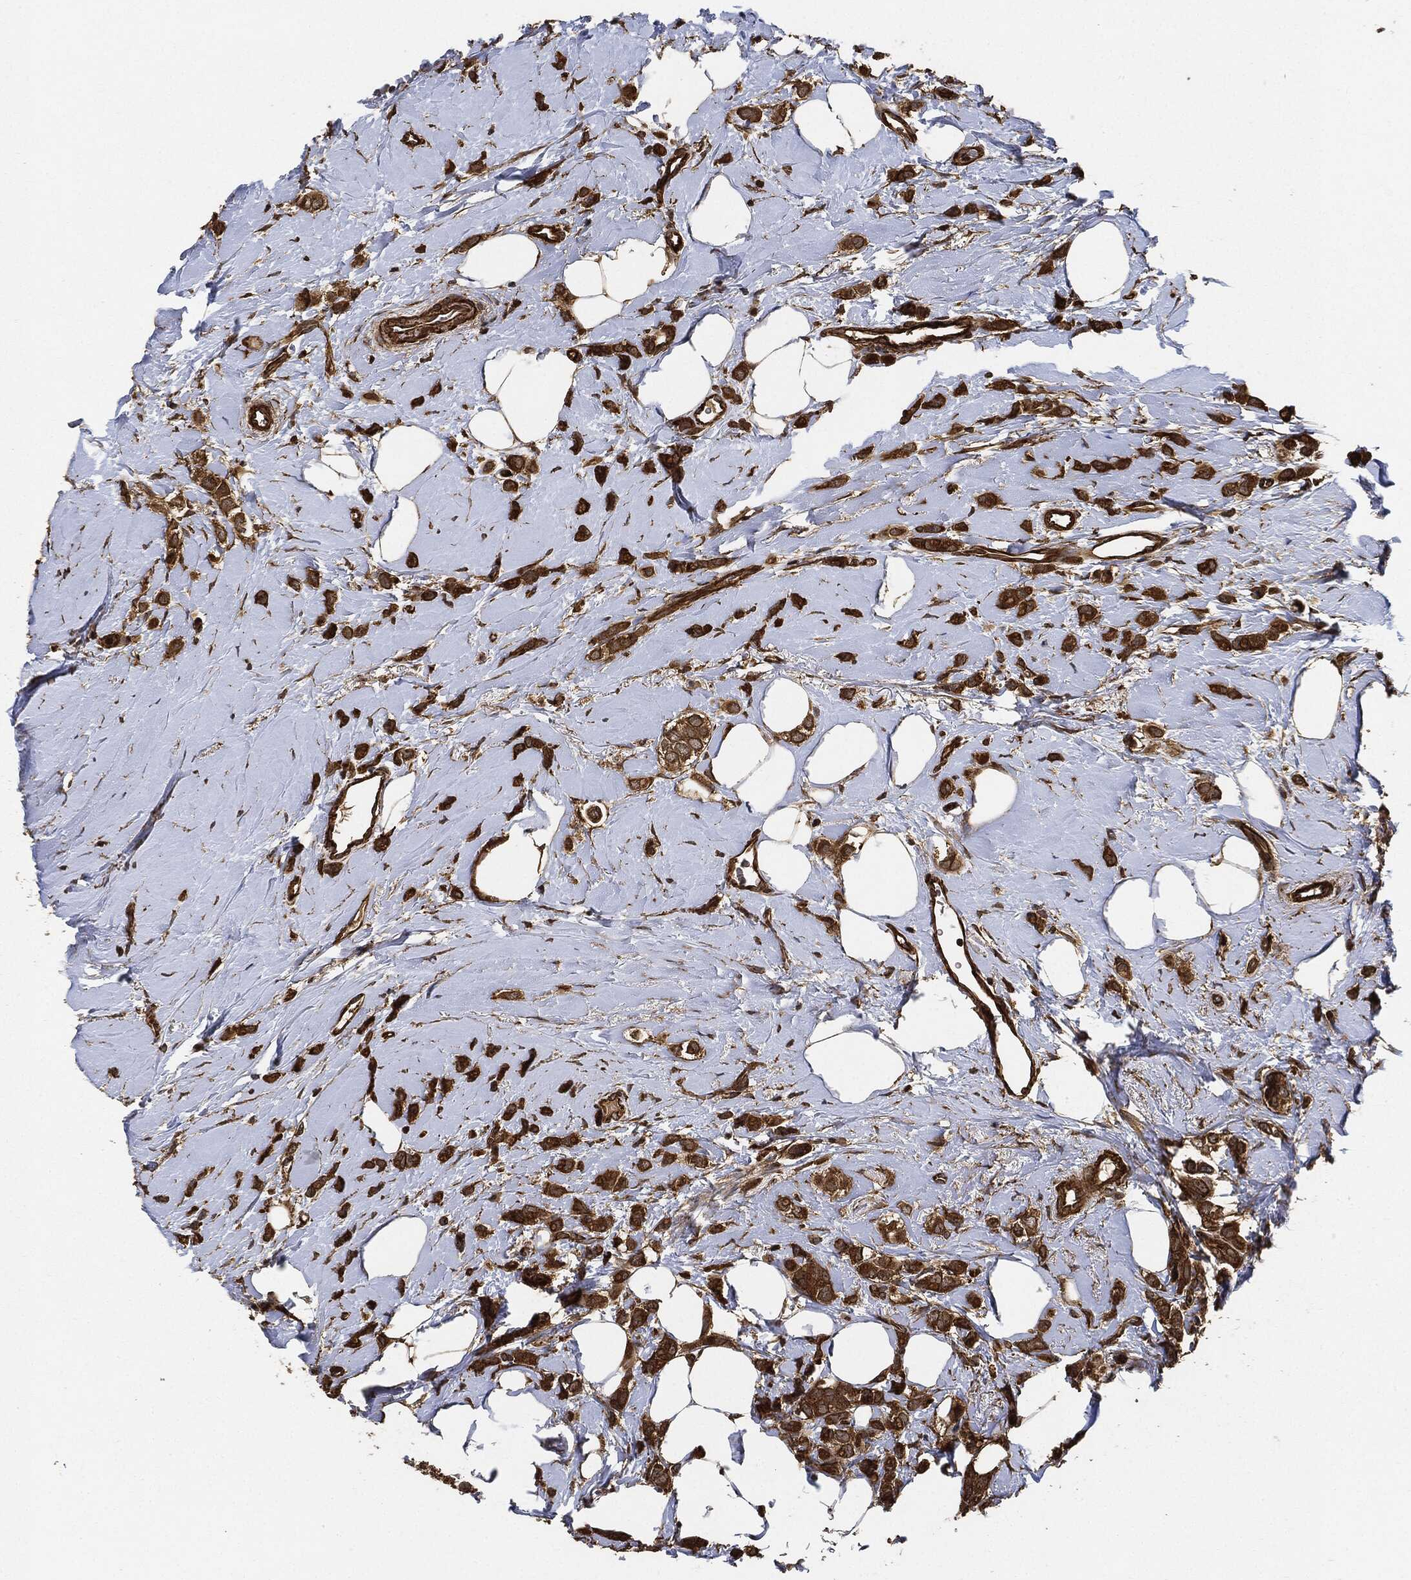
{"staining": {"intensity": "strong", "quantity": ">75%", "location": "cytoplasmic/membranous"}, "tissue": "breast cancer", "cell_type": "Tumor cells", "image_type": "cancer", "snomed": [{"axis": "morphology", "description": "Lobular carcinoma"}, {"axis": "topography", "description": "Breast"}], "caption": "A histopathology image of lobular carcinoma (breast) stained for a protein displays strong cytoplasmic/membranous brown staining in tumor cells. (Brightfield microscopy of DAB IHC at high magnification).", "gene": "CEP290", "patient": {"sex": "female", "age": 66}}